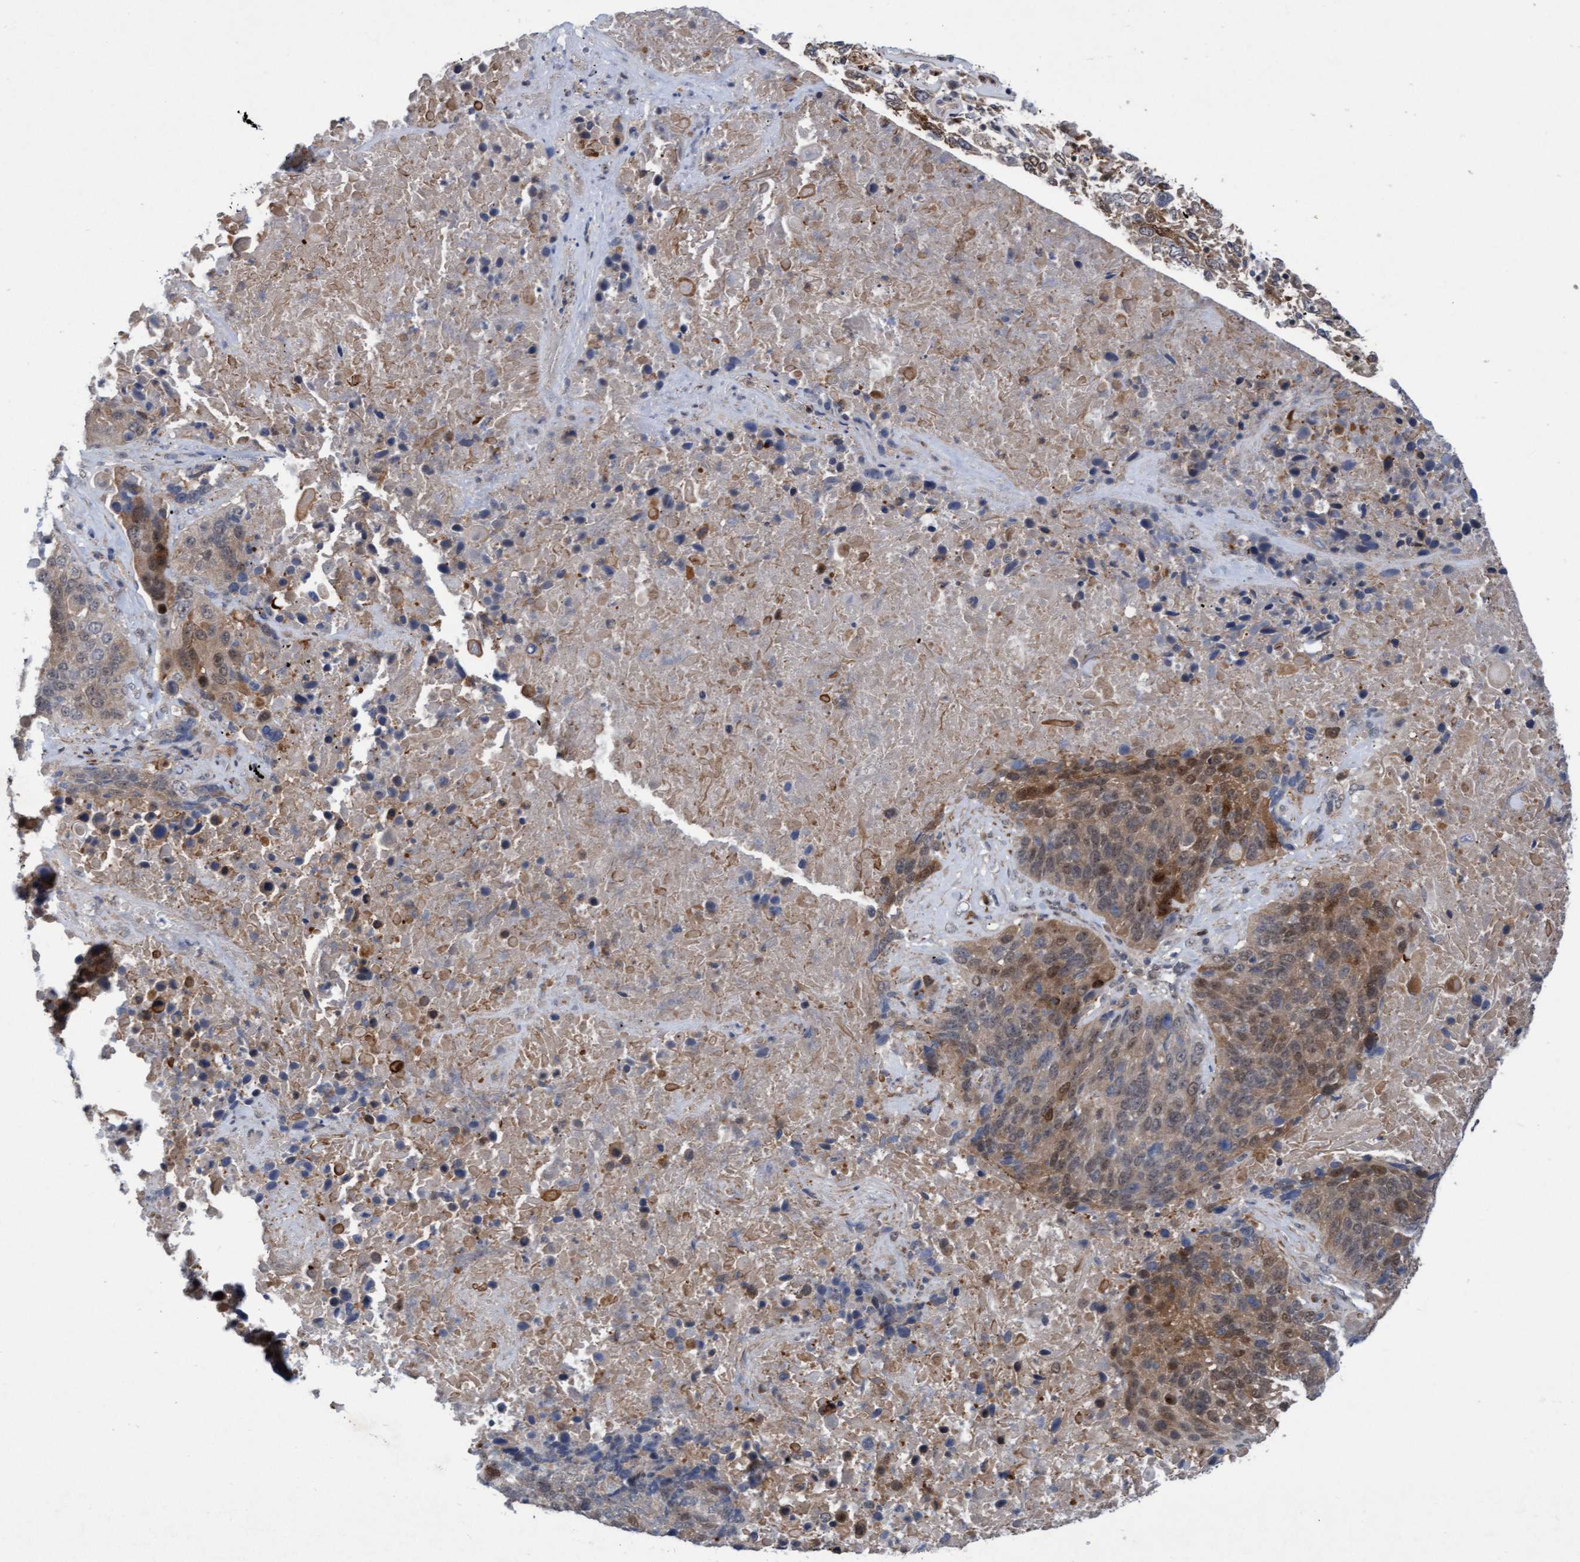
{"staining": {"intensity": "moderate", "quantity": ">75%", "location": "cytoplasmic/membranous,nuclear"}, "tissue": "lung cancer", "cell_type": "Tumor cells", "image_type": "cancer", "snomed": [{"axis": "morphology", "description": "Squamous cell carcinoma, NOS"}, {"axis": "topography", "description": "Lung"}], "caption": "High-power microscopy captured an immunohistochemistry (IHC) image of lung cancer, revealing moderate cytoplasmic/membranous and nuclear positivity in about >75% of tumor cells. (DAB = brown stain, brightfield microscopy at high magnification).", "gene": "RAP1GAP2", "patient": {"sex": "male", "age": 65}}